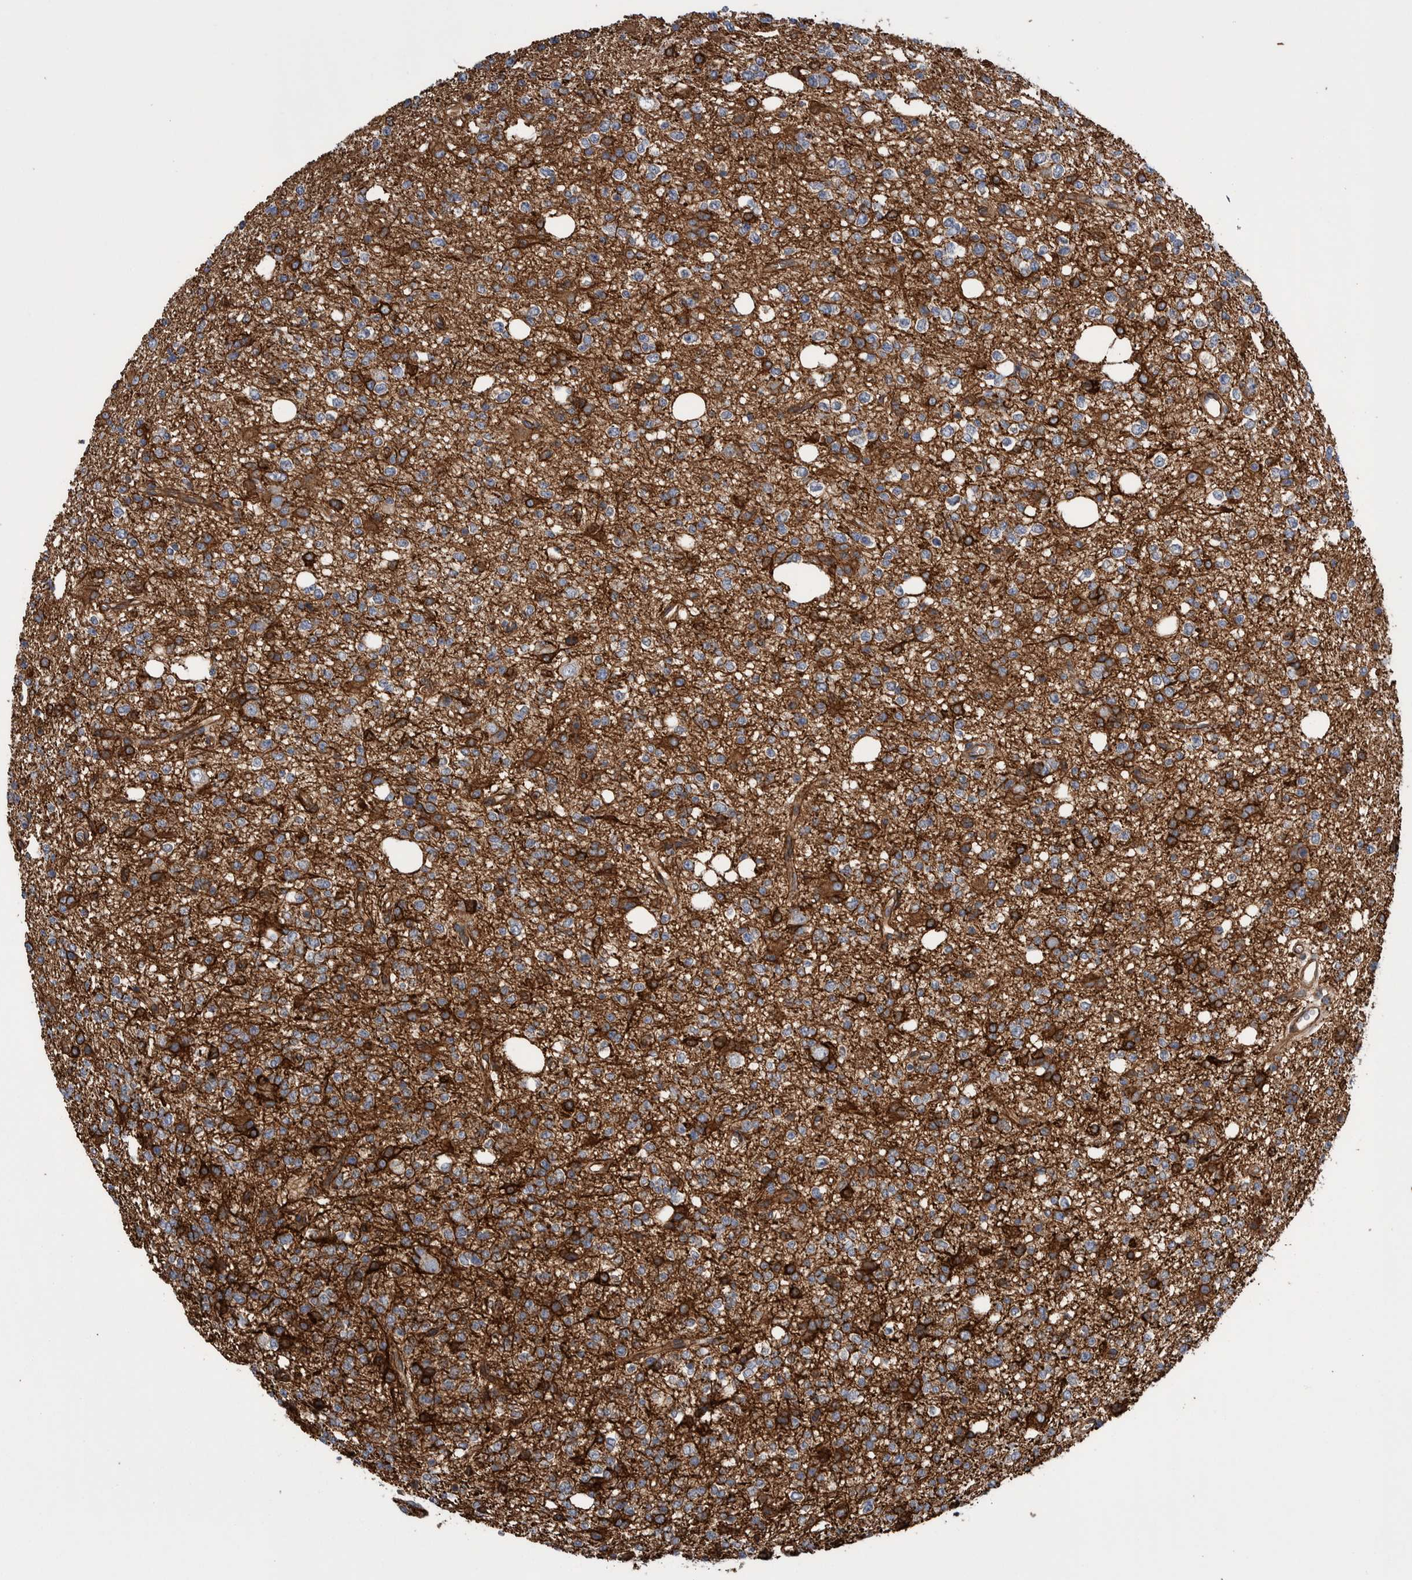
{"staining": {"intensity": "strong", "quantity": "25%-75%", "location": "cytoplasmic/membranous"}, "tissue": "glioma", "cell_type": "Tumor cells", "image_type": "cancer", "snomed": [{"axis": "morphology", "description": "Glioma, malignant, High grade"}, {"axis": "topography", "description": "Brain"}], "caption": "Malignant high-grade glioma stained for a protein (brown) reveals strong cytoplasmic/membranous positive positivity in about 25%-75% of tumor cells.", "gene": "KIF12", "patient": {"sex": "female", "age": 62}}